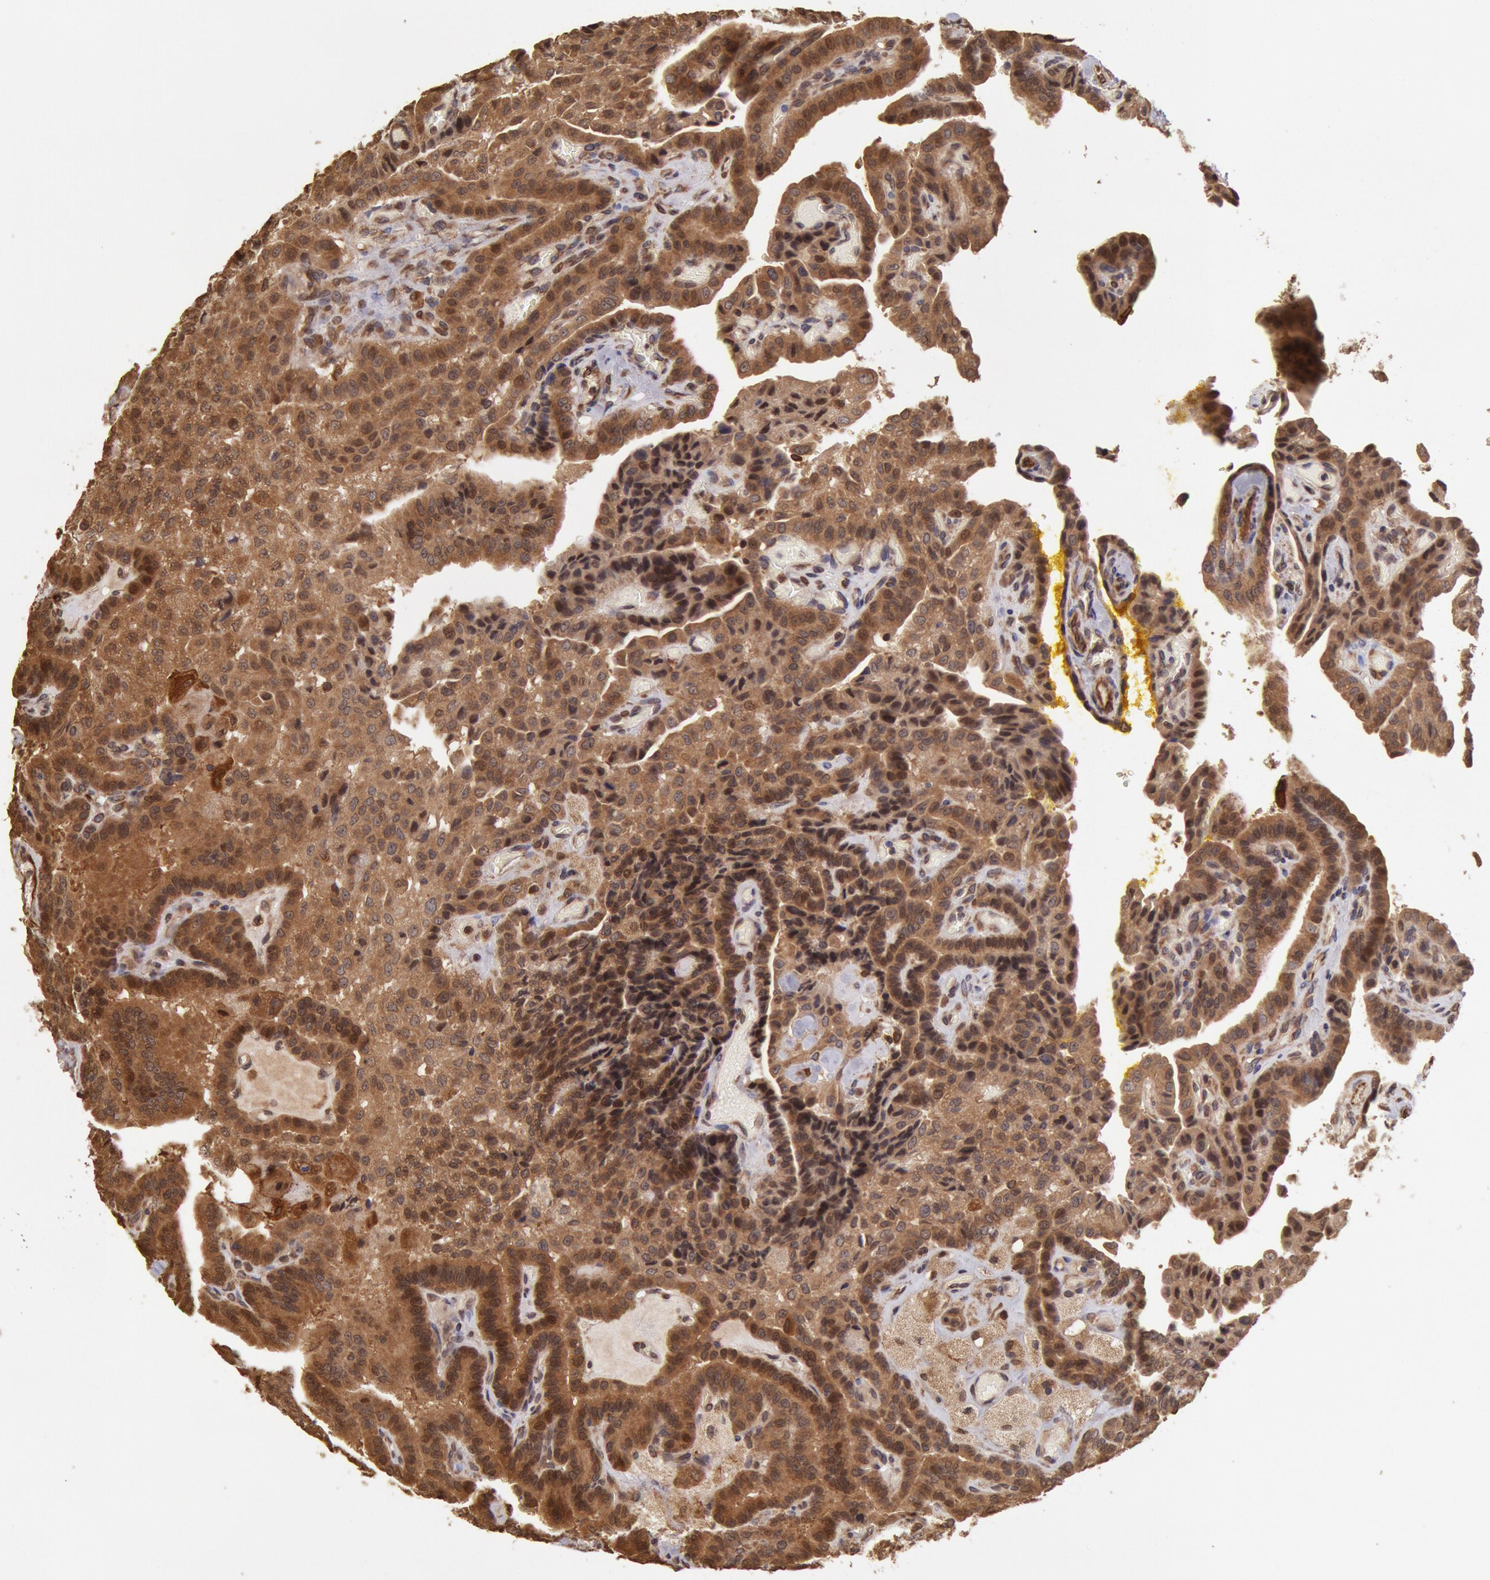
{"staining": {"intensity": "strong", "quantity": ">75%", "location": "cytoplasmic/membranous,nuclear"}, "tissue": "thyroid cancer", "cell_type": "Tumor cells", "image_type": "cancer", "snomed": [{"axis": "morphology", "description": "Papillary adenocarcinoma, NOS"}, {"axis": "topography", "description": "Thyroid gland"}], "caption": "Immunohistochemistry (IHC) histopathology image of neoplastic tissue: thyroid cancer (papillary adenocarcinoma) stained using immunohistochemistry (IHC) displays high levels of strong protein expression localized specifically in the cytoplasmic/membranous and nuclear of tumor cells, appearing as a cytoplasmic/membranous and nuclear brown color.", "gene": "COMT", "patient": {"sex": "male", "age": 87}}